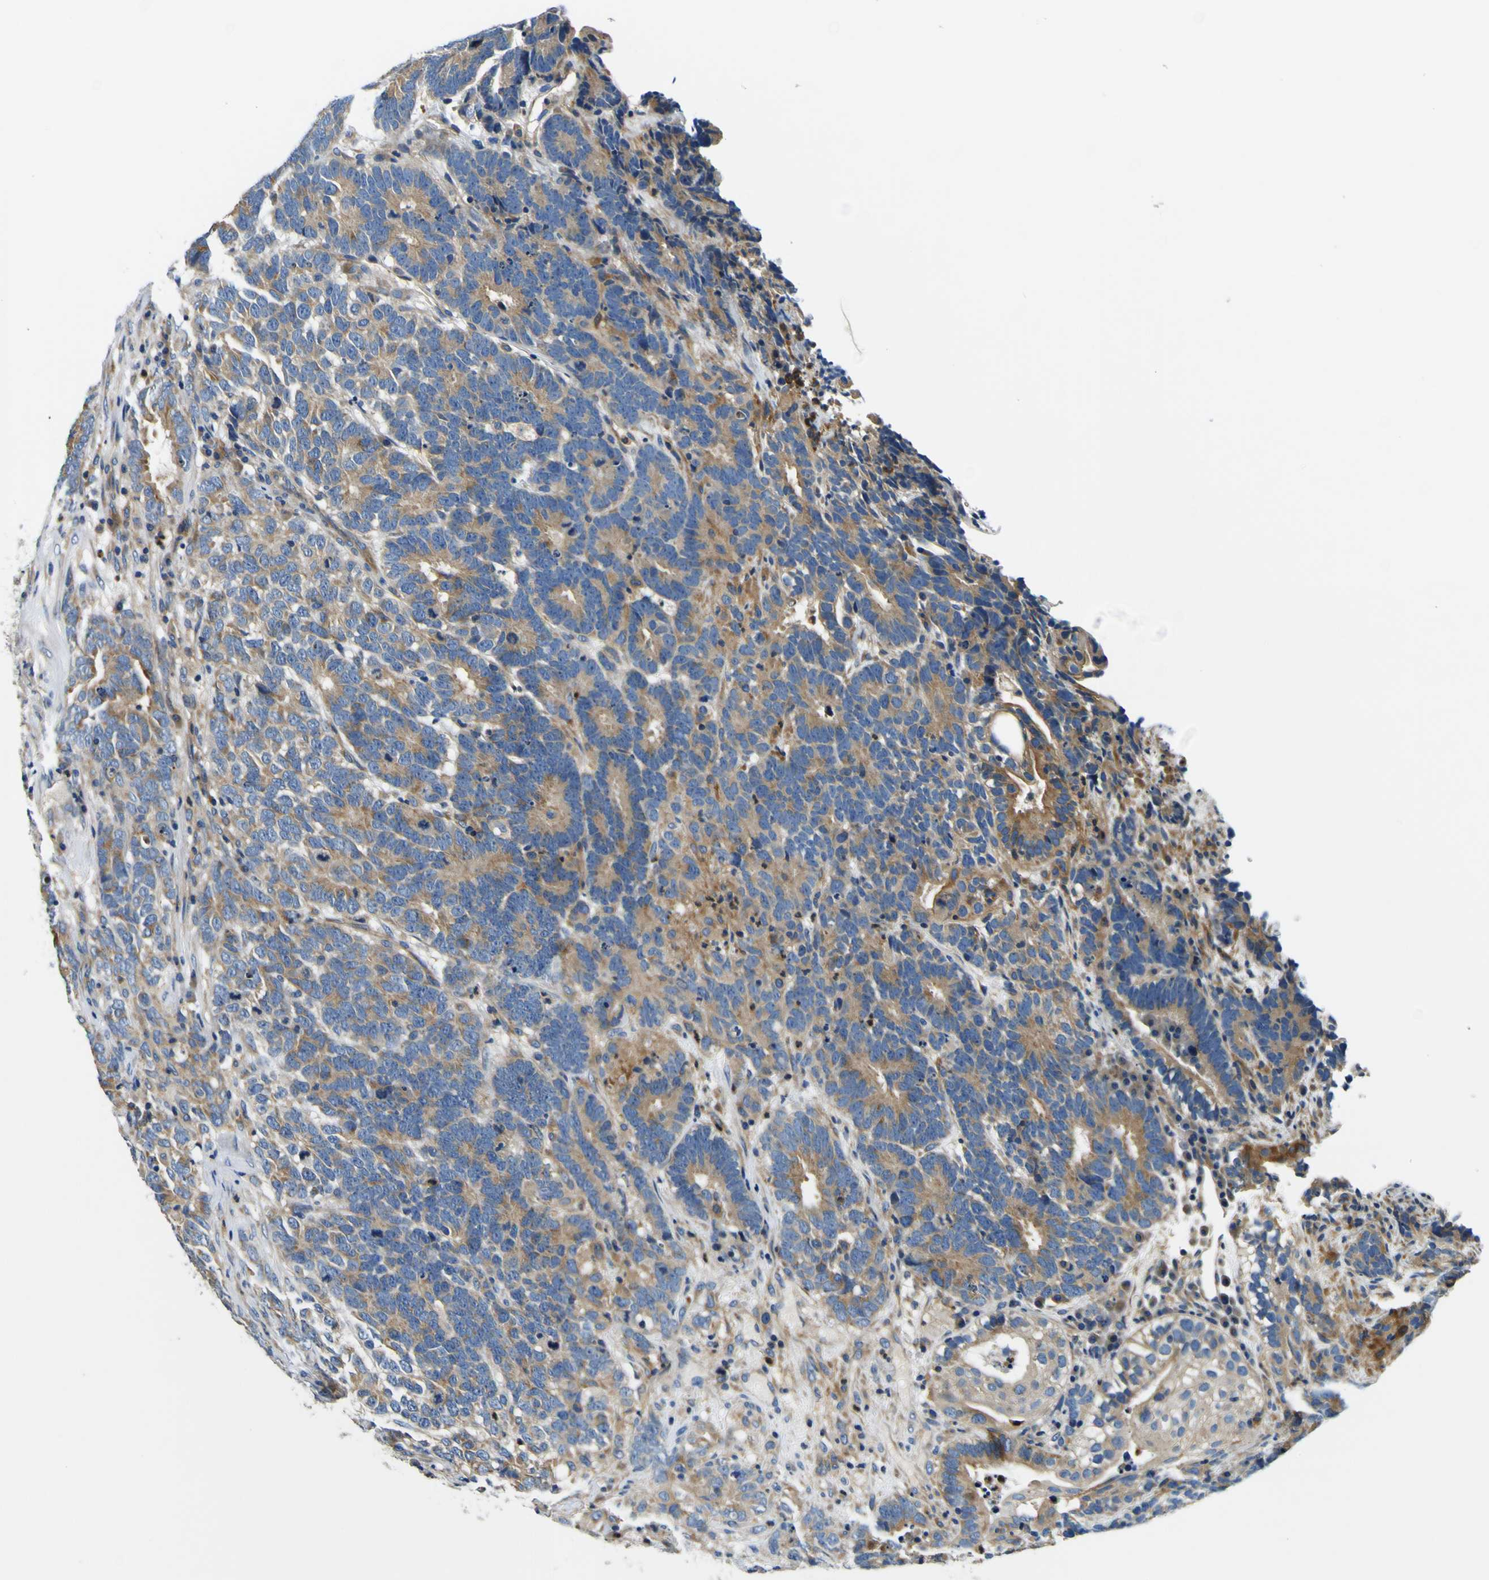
{"staining": {"intensity": "moderate", "quantity": ">75%", "location": "cytoplasmic/membranous"}, "tissue": "testis cancer", "cell_type": "Tumor cells", "image_type": "cancer", "snomed": [{"axis": "morphology", "description": "Carcinoma, Embryonal, NOS"}, {"axis": "topography", "description": "Testis"}], "caption": "Protein analysis of testis embryonal carcinoma tissue shows moderate cytoplasmic/membranous expression in approximately >75% of tumor cells.", "gene": "CLSTN1", "patient": {"sex": "male", "age": 26}}